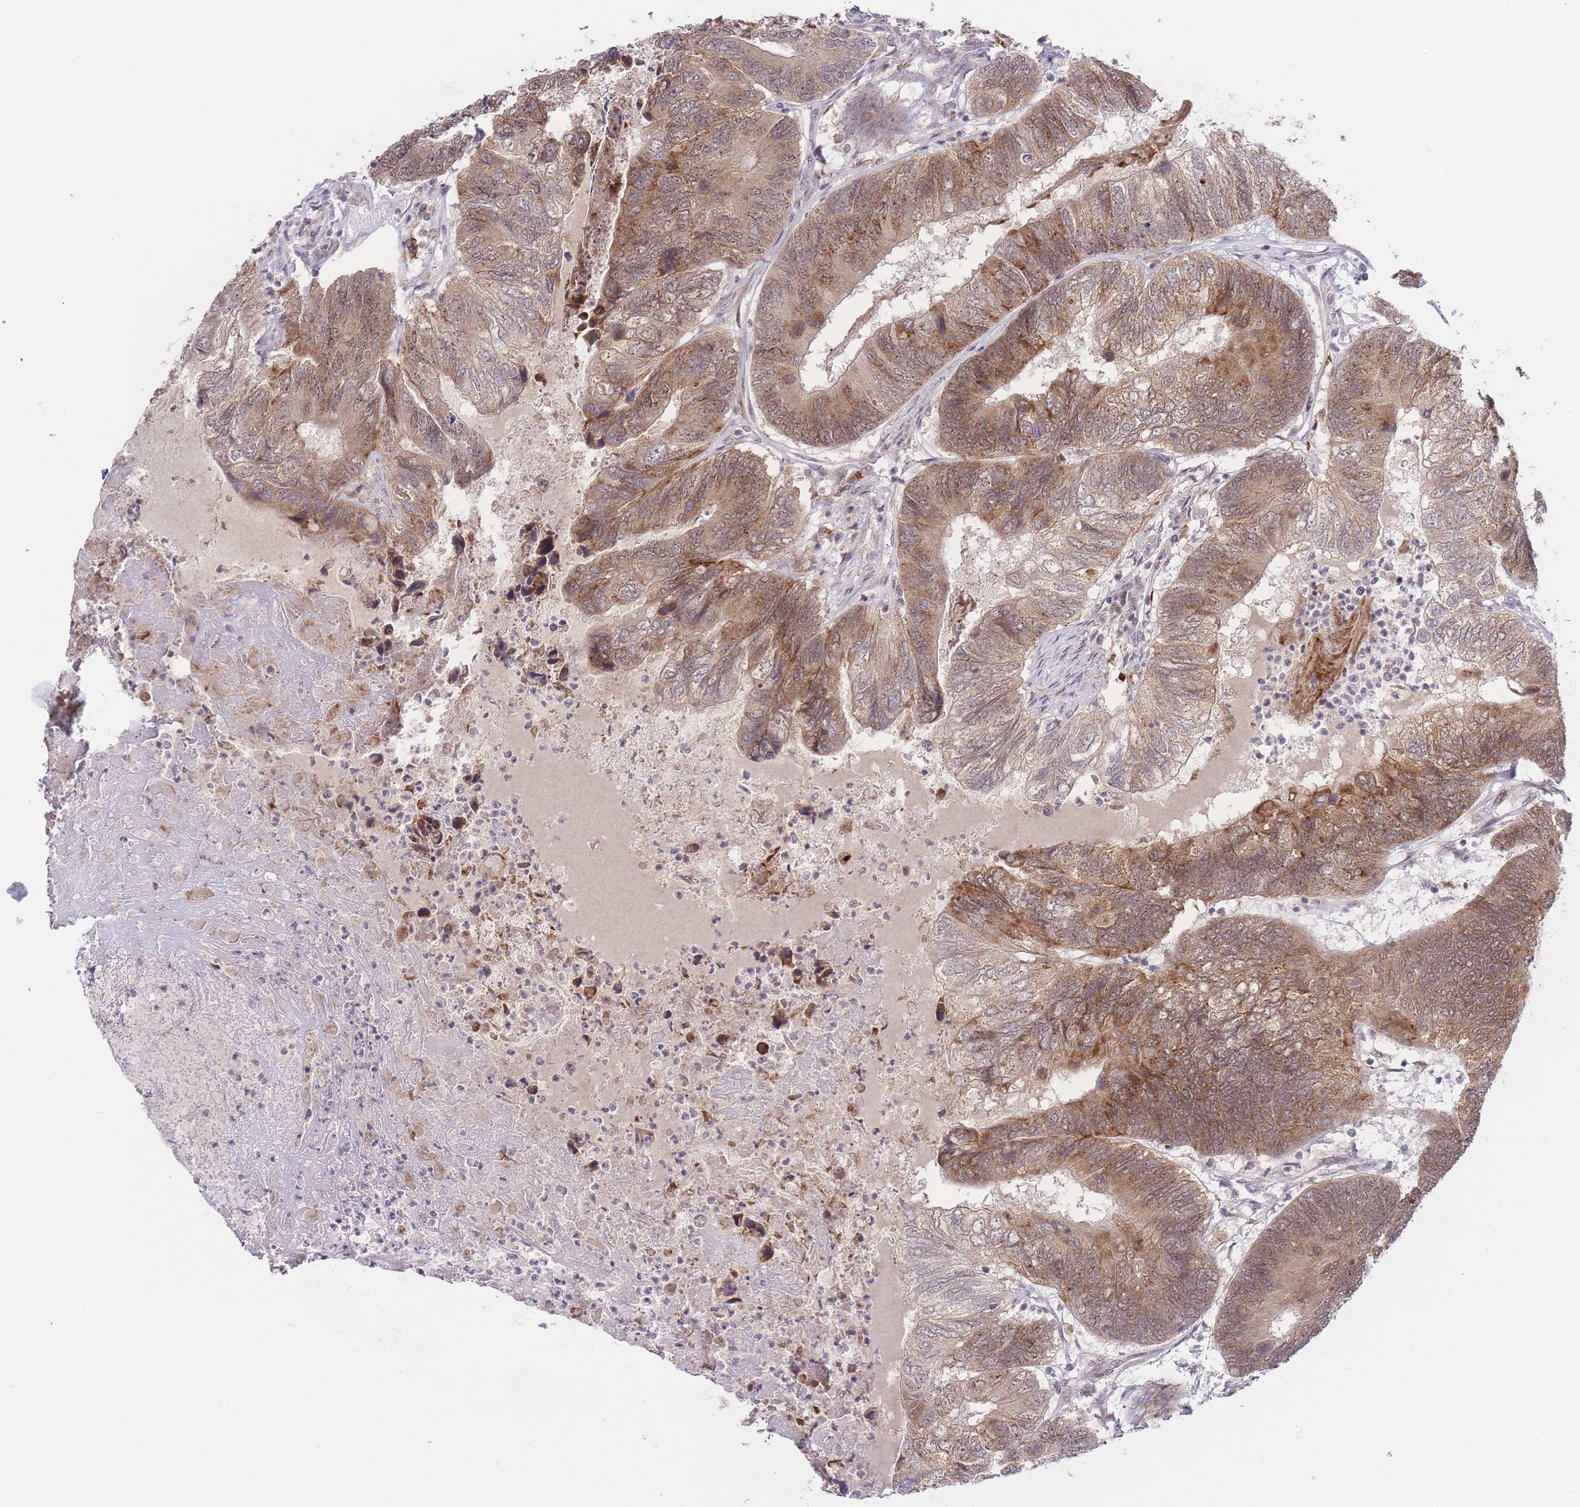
{"staining": {"intensity": "moderate", "quantity": ">75%", "location": "cytoplasmic/membranous,nuclear"}, "tissue": "colorectal cancer", "cell_type": "Tumor cells", "image_type": "cancer", "snomed": [{"axis": "morphology", "description": "Adenocarcinoma, NOS"}, {"axis": "topography", "description": "Colon"}], "caption": "There is medium levels of moderate cytoplasmic/membranous and nuclear positivity in tumor cells of colorectal cancer (adenocarcinoma), as demonstrated by immunohistochemical staining (brown color).", "gene": "TMED3", "patient": {"sex": "female", "age": 67}}